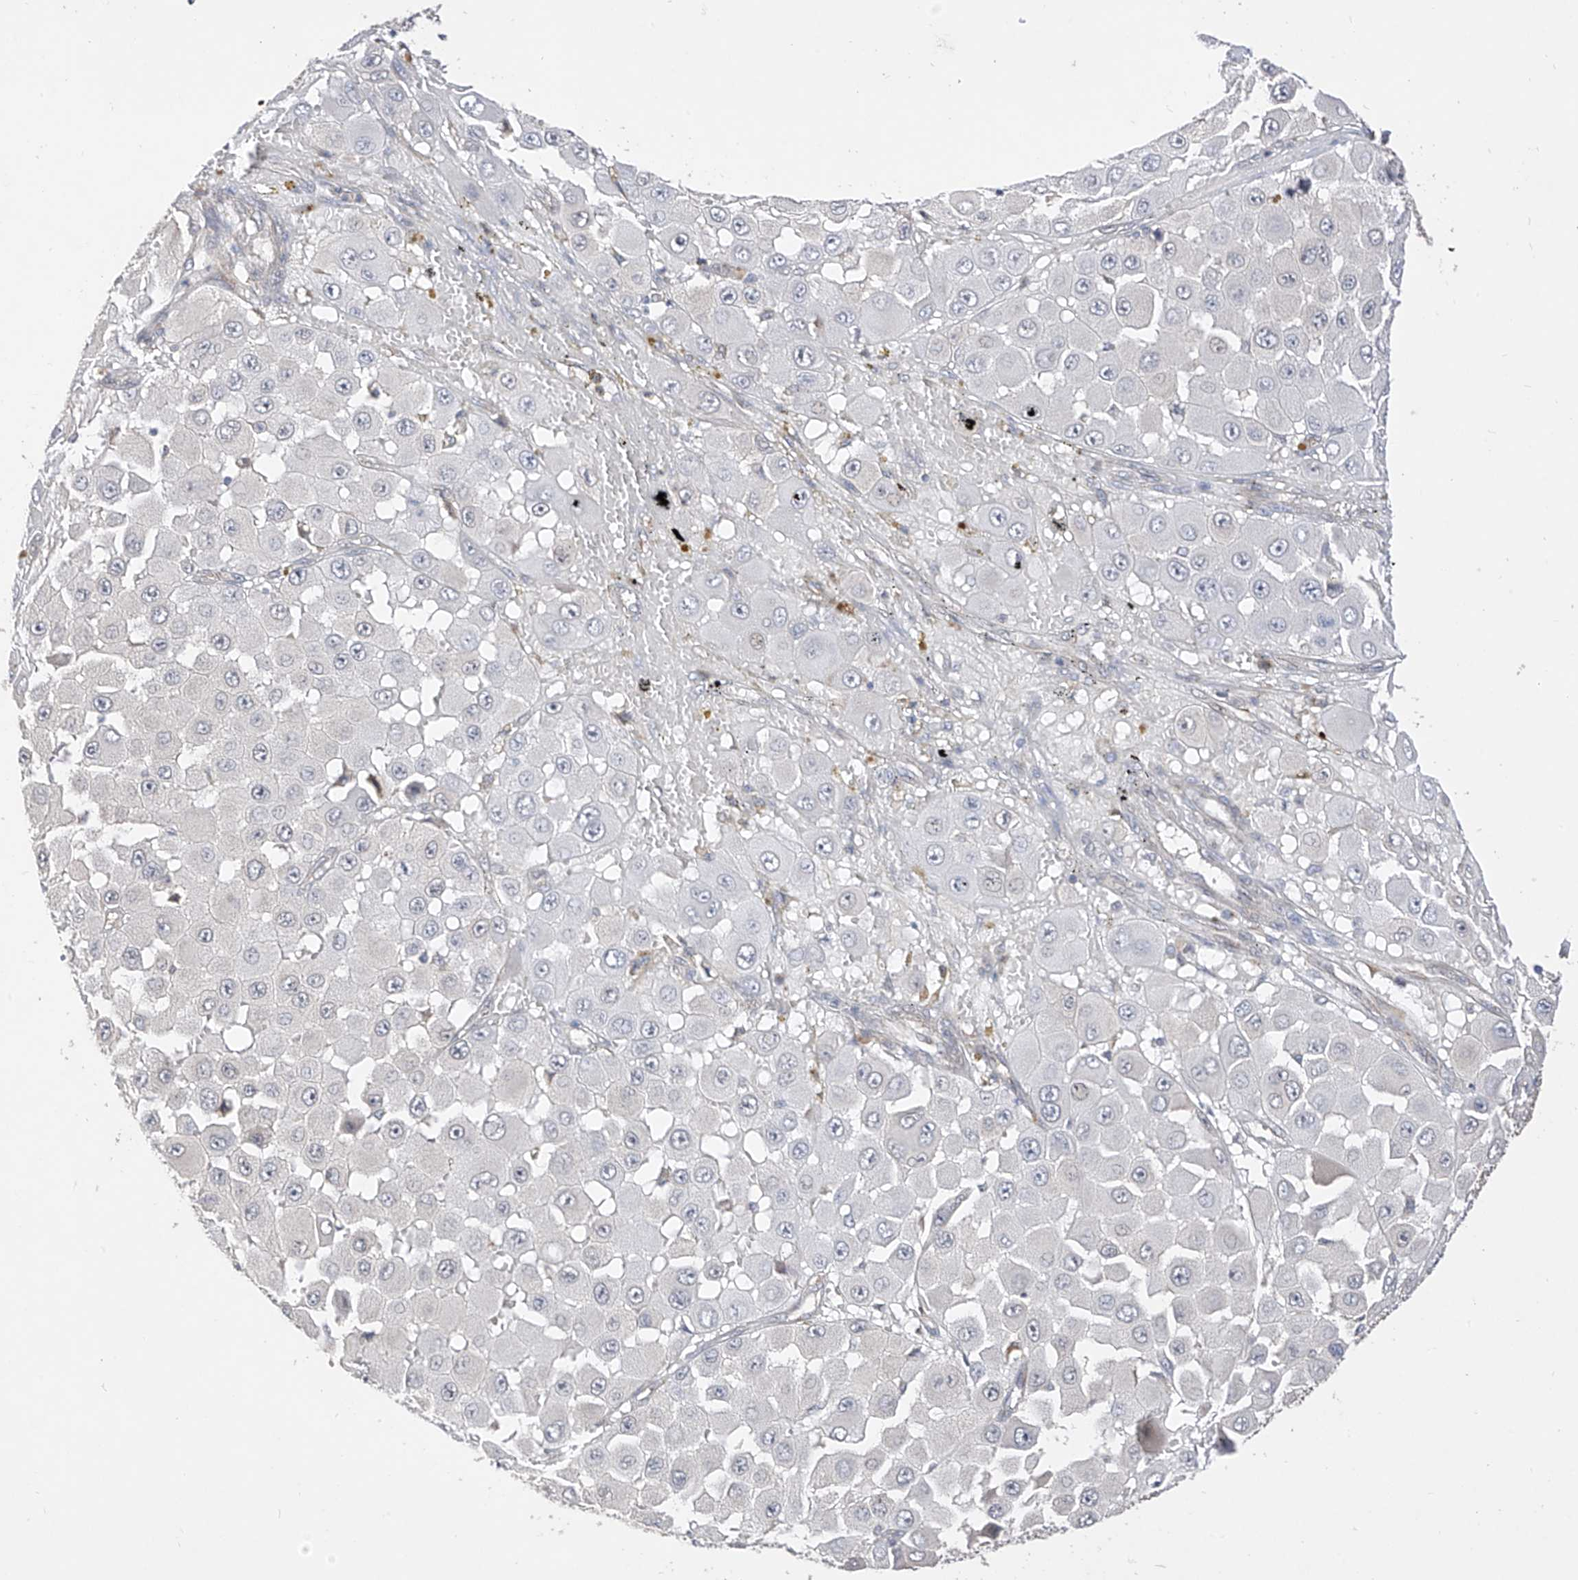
{"staining": {"intensity": "negative", "quantity": "none", "location": "none"}, "tissue": "melanoma", "cell_type": "Tumor cells", "image_type": "cancer", "snomed": [{"axis": "morphology", "description": "Malignant melanoma, NOS"}, {"axis": "topography", "description": "Skin"}], "caption": "This photomicrograph is of melanoma stained with IHC to label a protein in brown with the nuclei are counter-stained blue. There is no expression in tumor cells.", "gene": "MRTFA", "patient": {"sex": "female", "age": 81}}